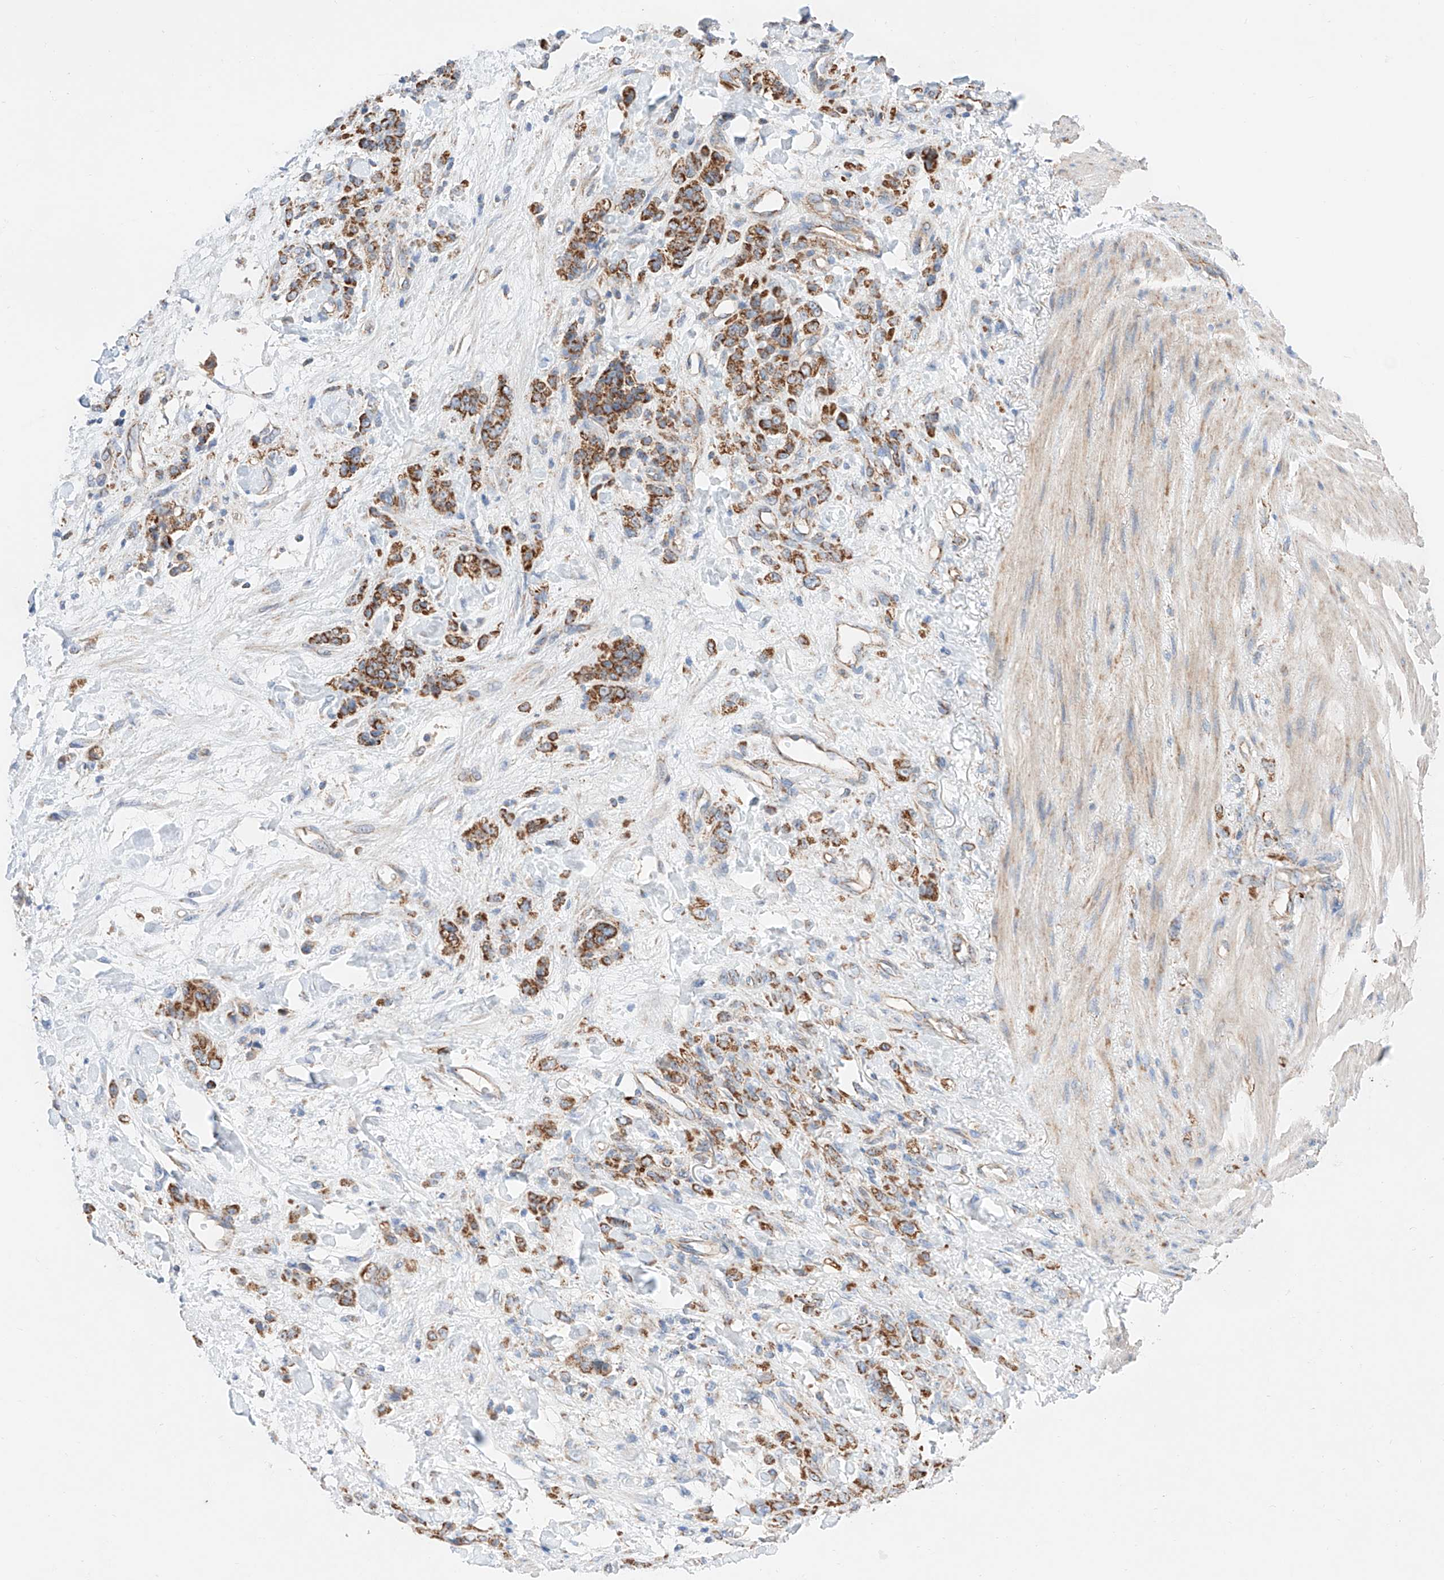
{"staining": {"intensity": "strong", "quantity": ">75%", "location": "cytoplasmic/membranous"}, "tissue": "stomach cancer", "cell_type": "Tumor cells", "image_type": "cancer", "snomed": [{"axis": "morphology", "description": "Normal tissue, NOS"}, {"axis": "morphology", "description": "Adenocarcinoma, NOS"}, {"axis": "topography", "description": "Stomach"}], "caption": "DAB immunohistochemical staining of human stomach adenocarcinoma exhibits strong cytoplasmic/membranous protein staining in approximately >75% of tumor cells. Immunohistochemistry stains the protein in brown and the nuclei are stained blue.", "gene": "KTI12", "patient": {"sex": "male", "age": 82}}